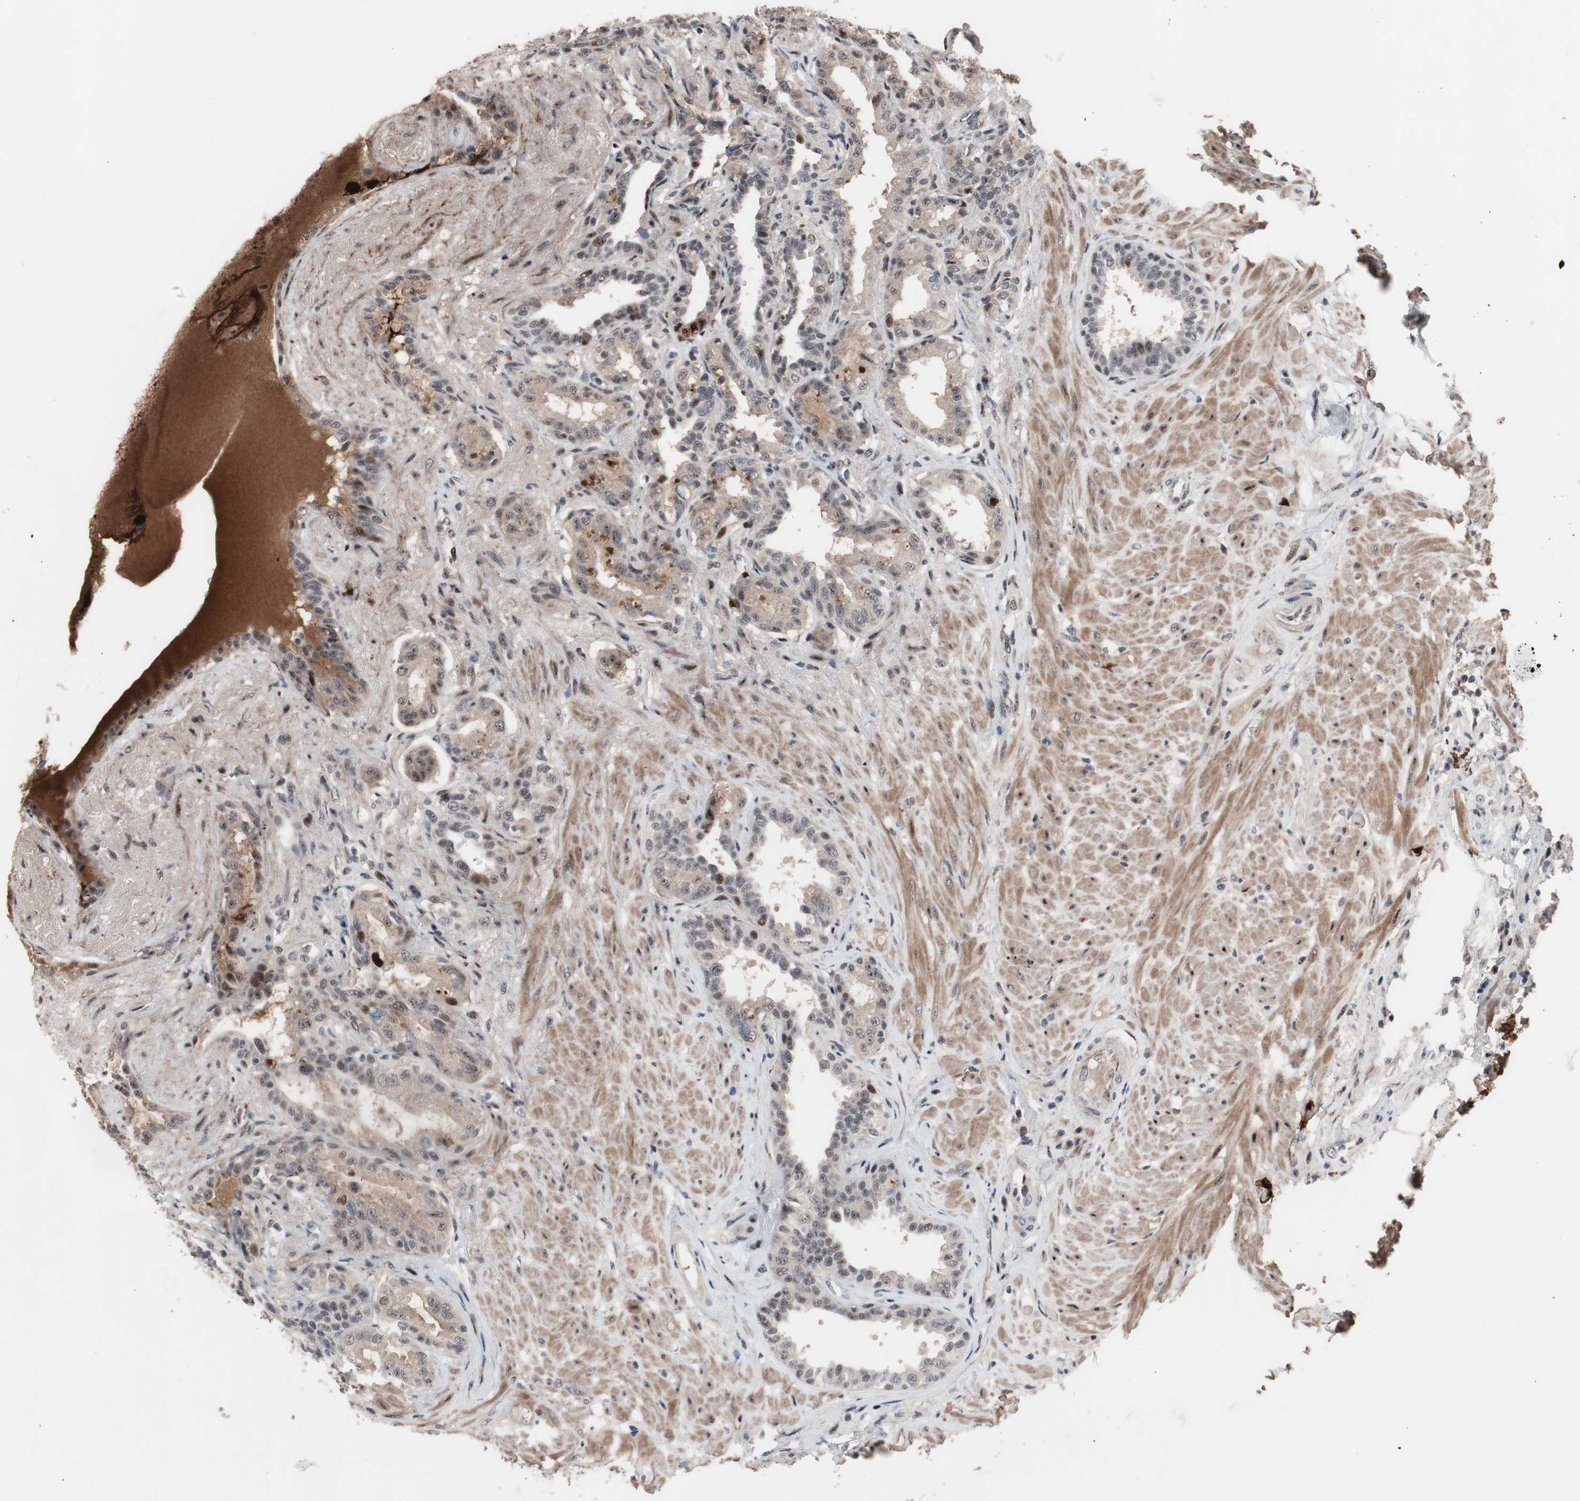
{"staining": {"intensity": "moderate", "quantity": "<25%", "location": "cytoplasmic/membranous,nuclear"}, "tissue": "seminal vesicle", "cell_type": "Glandular cells", "image_type": "normal", "snomed": [{"axis": "morphology", "description": "Normal tissue, NOS"}, {"axis": "topography", "description": "Seminal veicle"}], "caption": "Protein staining of benign seminal vesicle demonstrates moderate cytoplasmic/membranous,nuclear staining in approximately <25% of glandular cells.", "gene": "PINX1", "patient": {"sex": "male", "age": 61}}